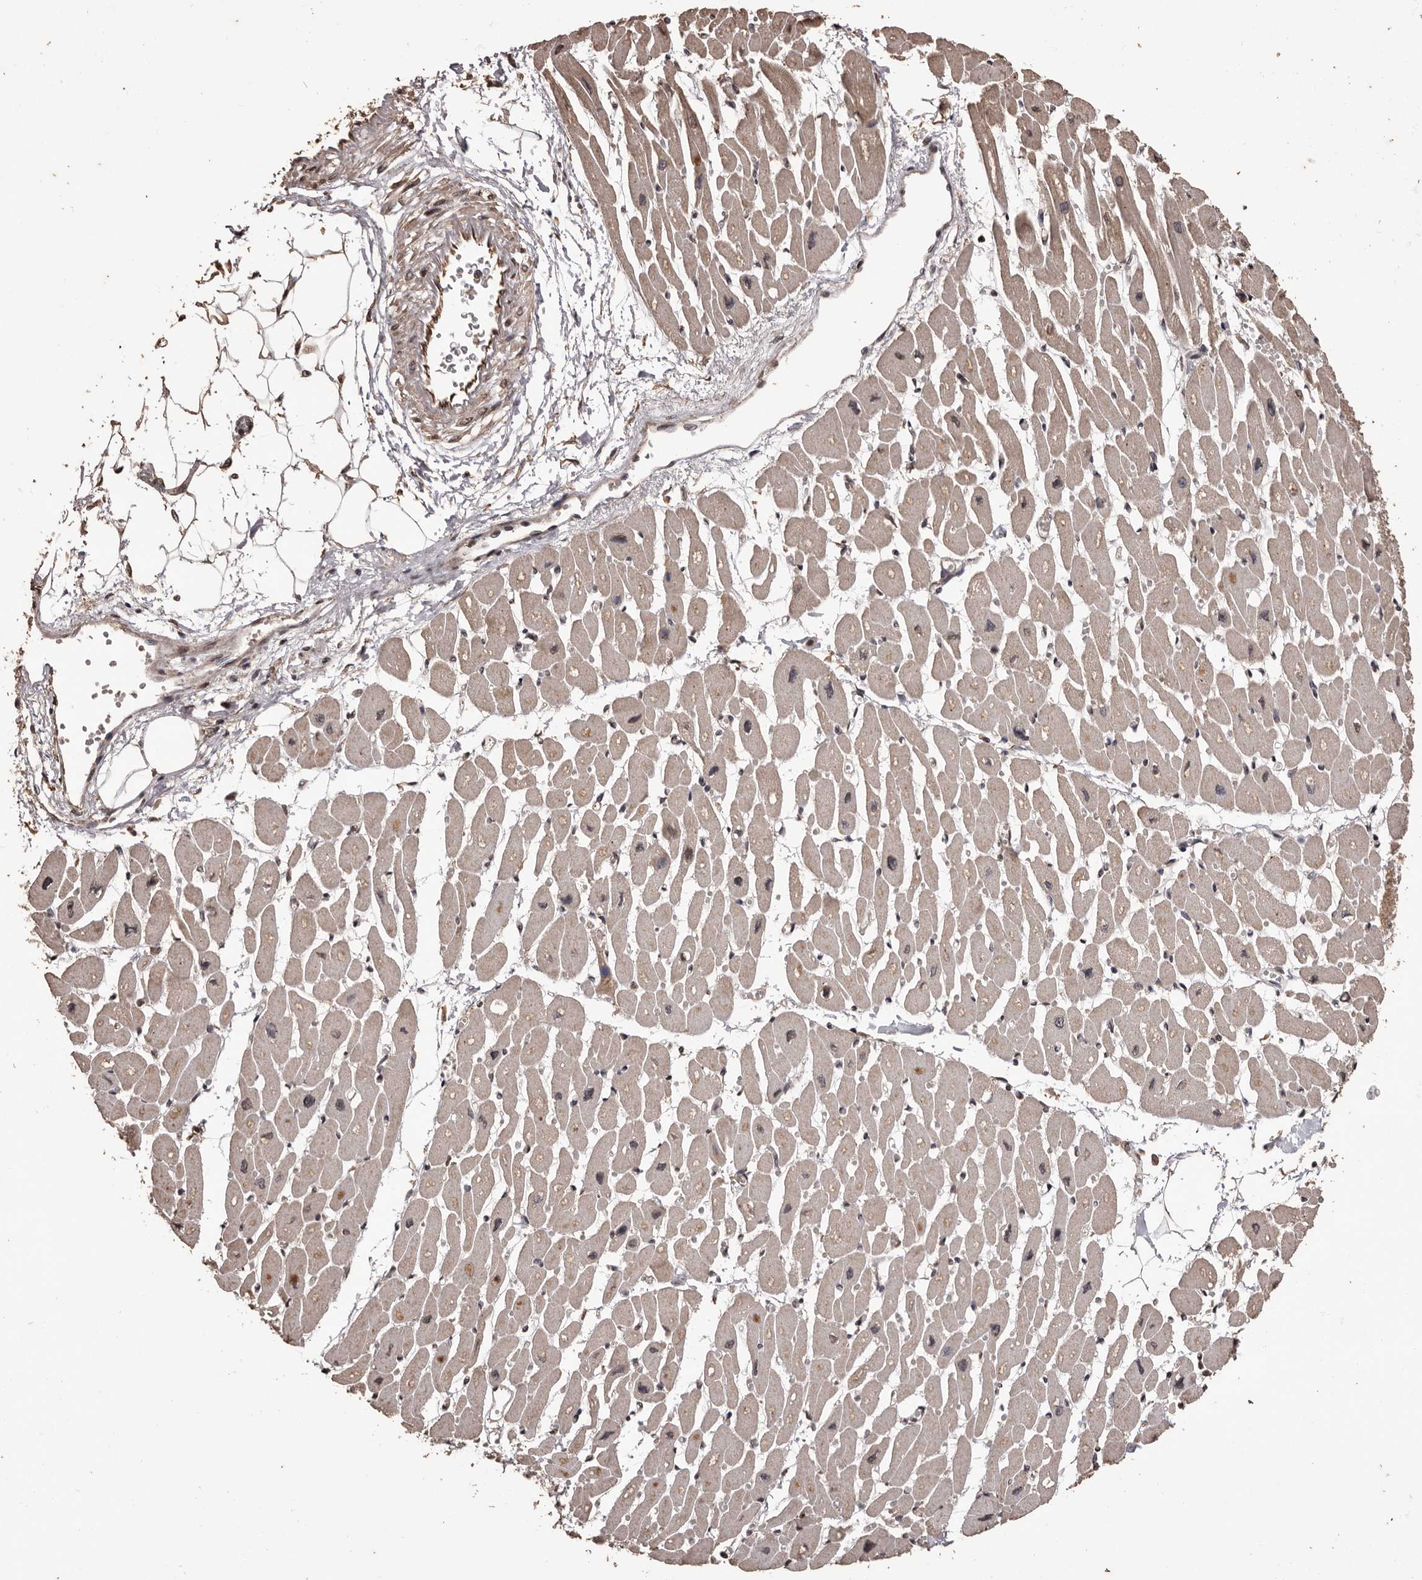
{"staining": {"intensity": "weak", "quantity": ">75%", "location": "cytoplasmic/membranous"}, "tissue": "heart muscle", "cell_type": "Cardiomyocytes", "image_type": "normal", "snomed": [{"axis": "morphology", "description": "Normal tissue, NOS"}, {"axis": "topography", "description": "Heart"}], "caption": "High-power microscopy captured an immunohistochemistry (IHC) photomicrograph of normal heart muscle, revealing weak cytoplasmic/membranous expression in approximately >75% of cardiomyocytes. The staining was performed using DAB to visualize the protein expression in brown, while the nuclei were stained in blue with hematoxylin (Magnification: 20x).", "gene": "NAV1", "patient": {"sex": "female", "age": 54}}